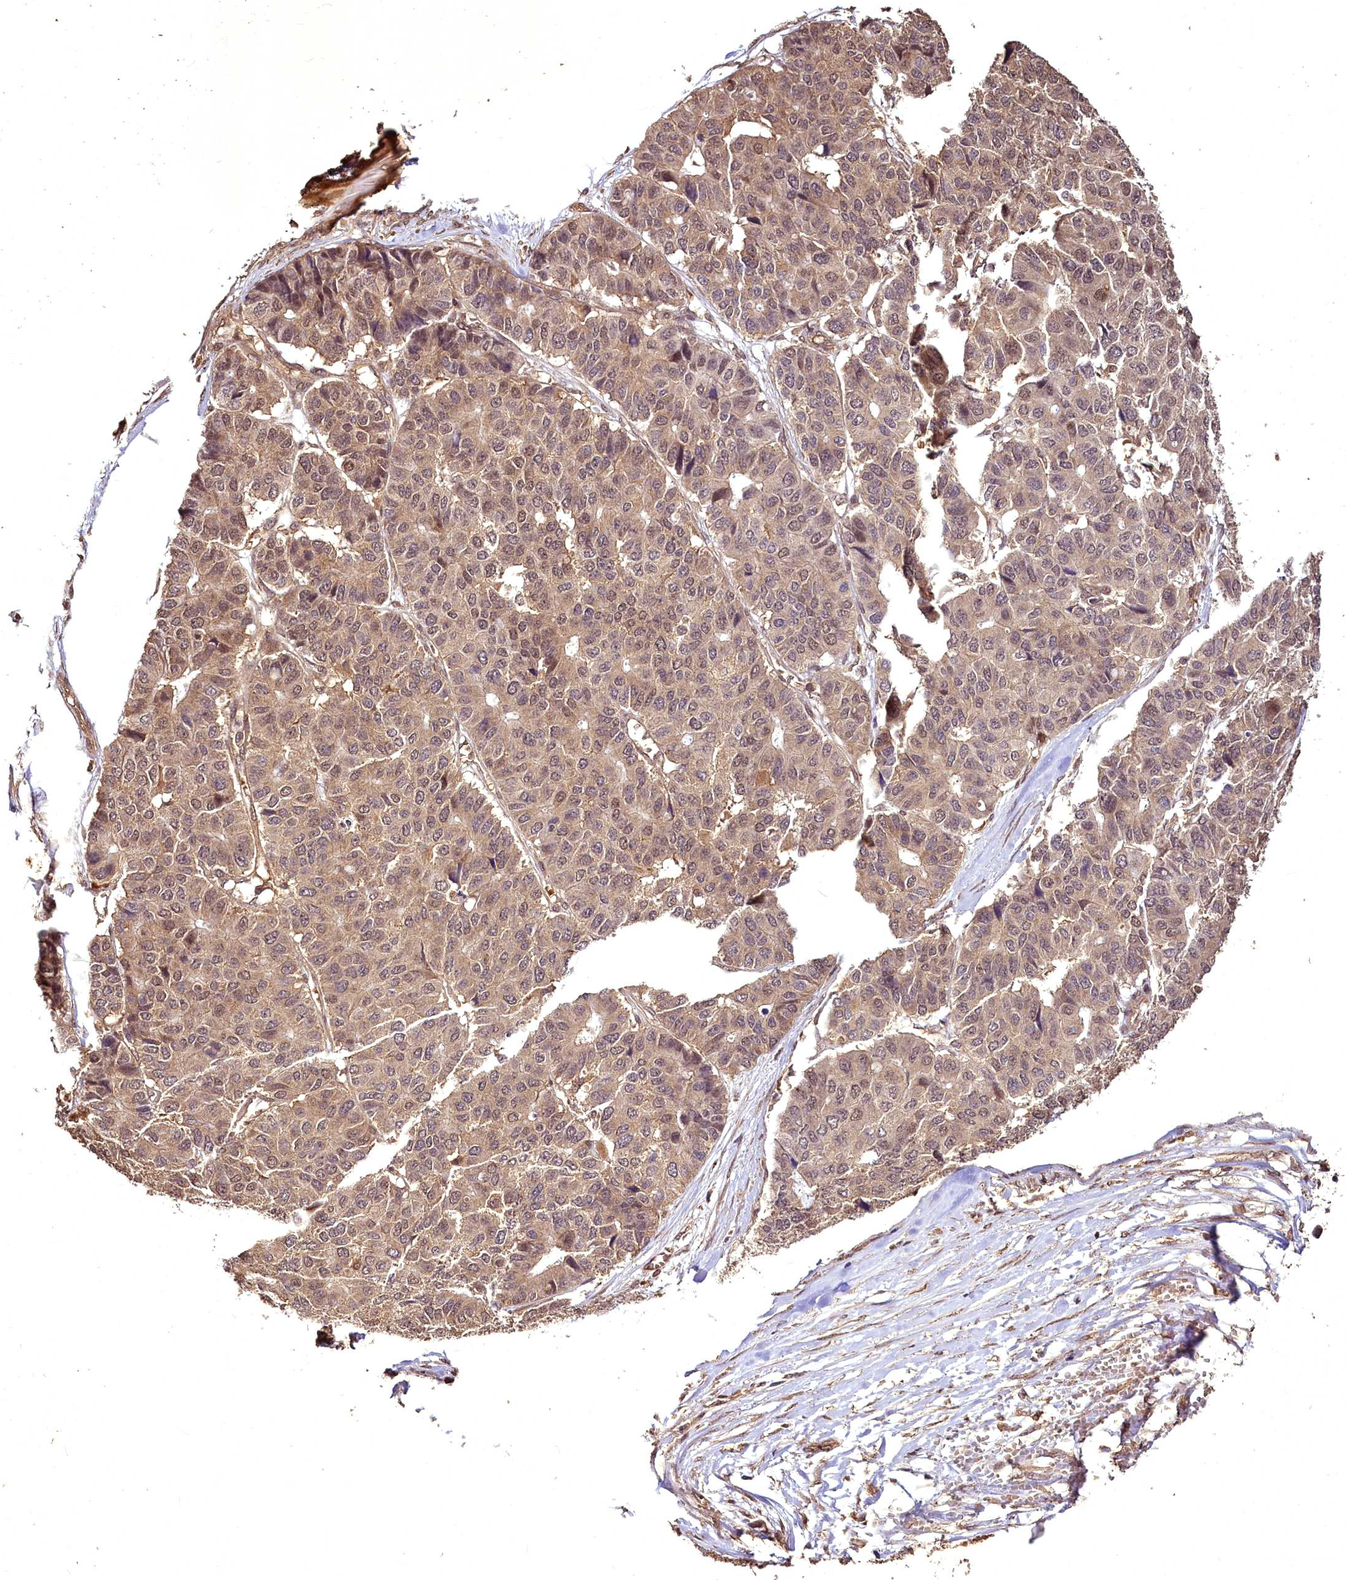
{"staining": {"intensity": "weak", "quantity": ">75%", "location": "cytoplasmic/membranous"}, "tissue": "pancreatic cancer", "cell_type": "Tumor cells", "image_type": "cancer", "snomed": [{"axis": "morphology", "description": "Adenocarcinoma, NOS"}, {"axis": "topography", "description": "Pancreas"}], "caption": "This histopathology image exhibits pancreatic adenocarcinoma stained with IHC to label a protein in brown. The cytoplasmic/membranous of tumor cells show weak positivity for the protein. Nuclei are counter-stained blue.", "gene": "VPS51", "patient": {"sex": "male", "age": 50}}